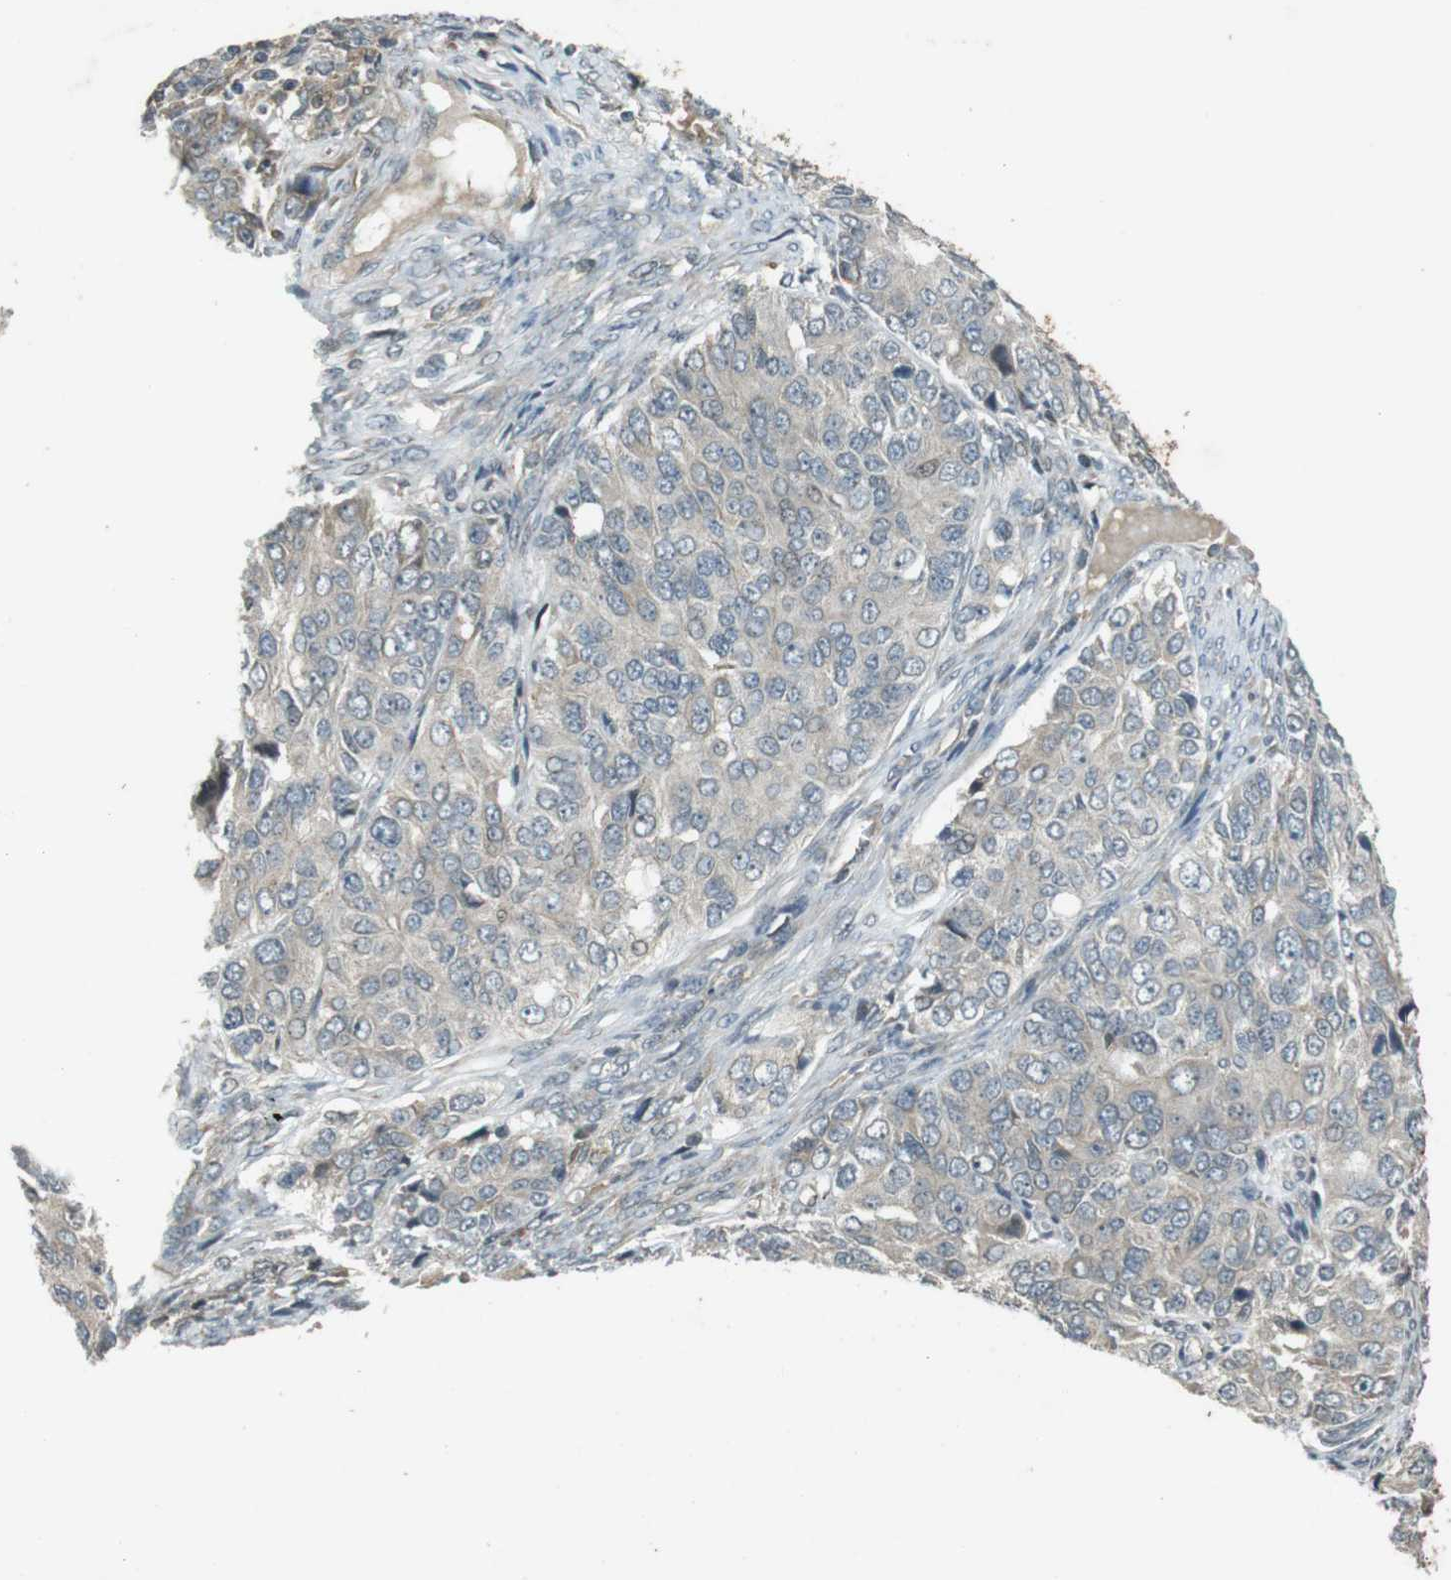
{"staining": {"intensity": "weak", "quantity": "<25%", "location": "cytoplasmic/membranous"}, "tissue": "ovarian cancer", "cell_type": "Tumor cells", "image_type": "cancer", "snomed": [{"axis": "morphology", "description": "Carcinoma, endometroid"}, {"axis": "topography", "description": "Ovary"}], "caption": "Tumor cells show no significant positivity in ovarian endometroid carcinoma.", "gene": "ZYX", "patient": {"sex": "female", "age": 51}}